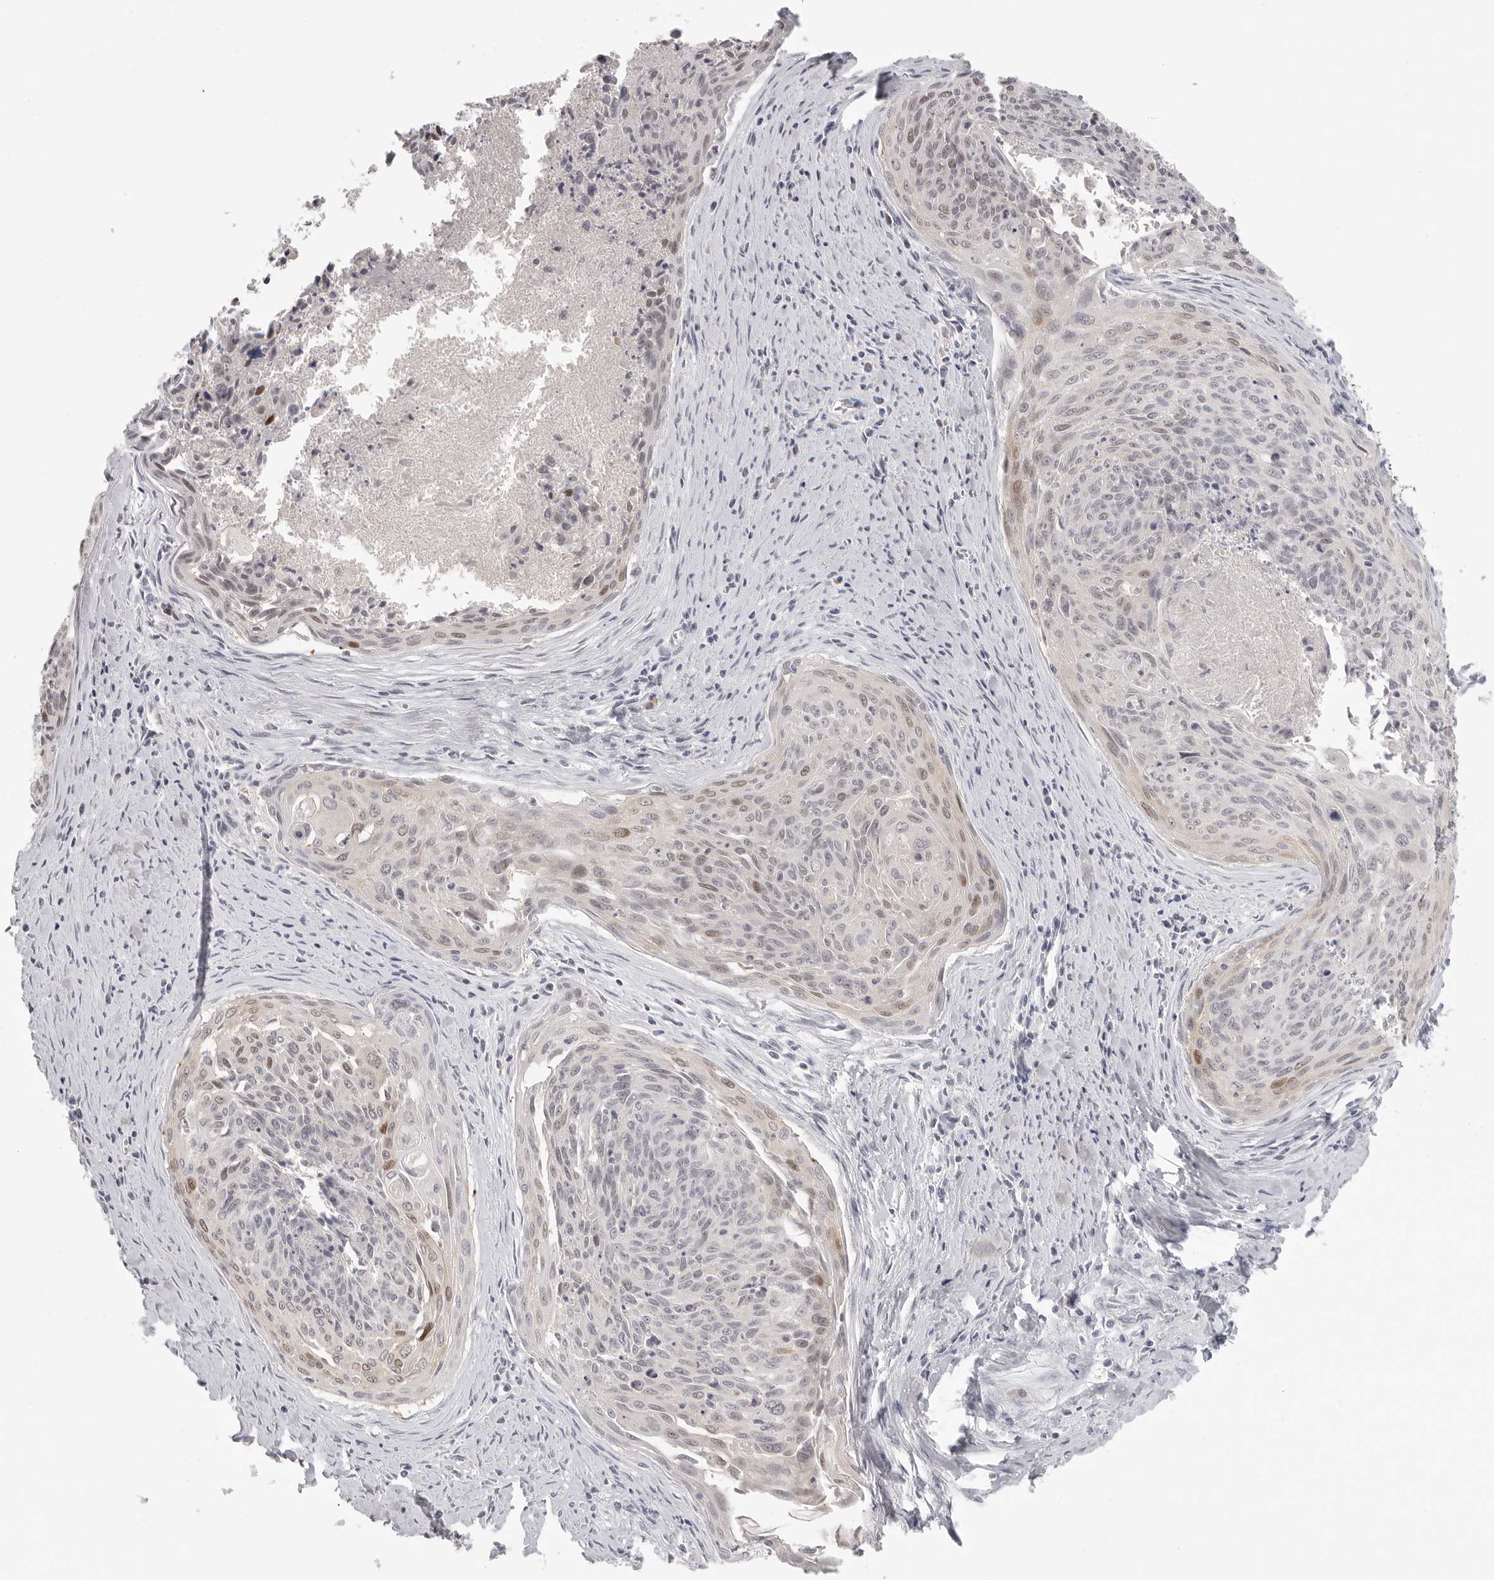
{"staining": {"intensity": "weak", "quantity": "25%-75%", "location": "nuclear"}, "tissue": "cervical cancer", "cell_type": "Tumor cells", "image_type": "cancer", "snomed": [{"axis": "morphology", "description": "Squamous cell carcinoma, NOS"}, {"axis": "topography", "description": "Cervix"}], "caption": "A photomicrograph showing weak nuclear positivity in approximately 25%-75% of tumor cells in cervical cancer, as visualized by brown immunohistochemical staining.", "gene": "HMGCS2", "patient": {"sex": "female", "age": 55}}